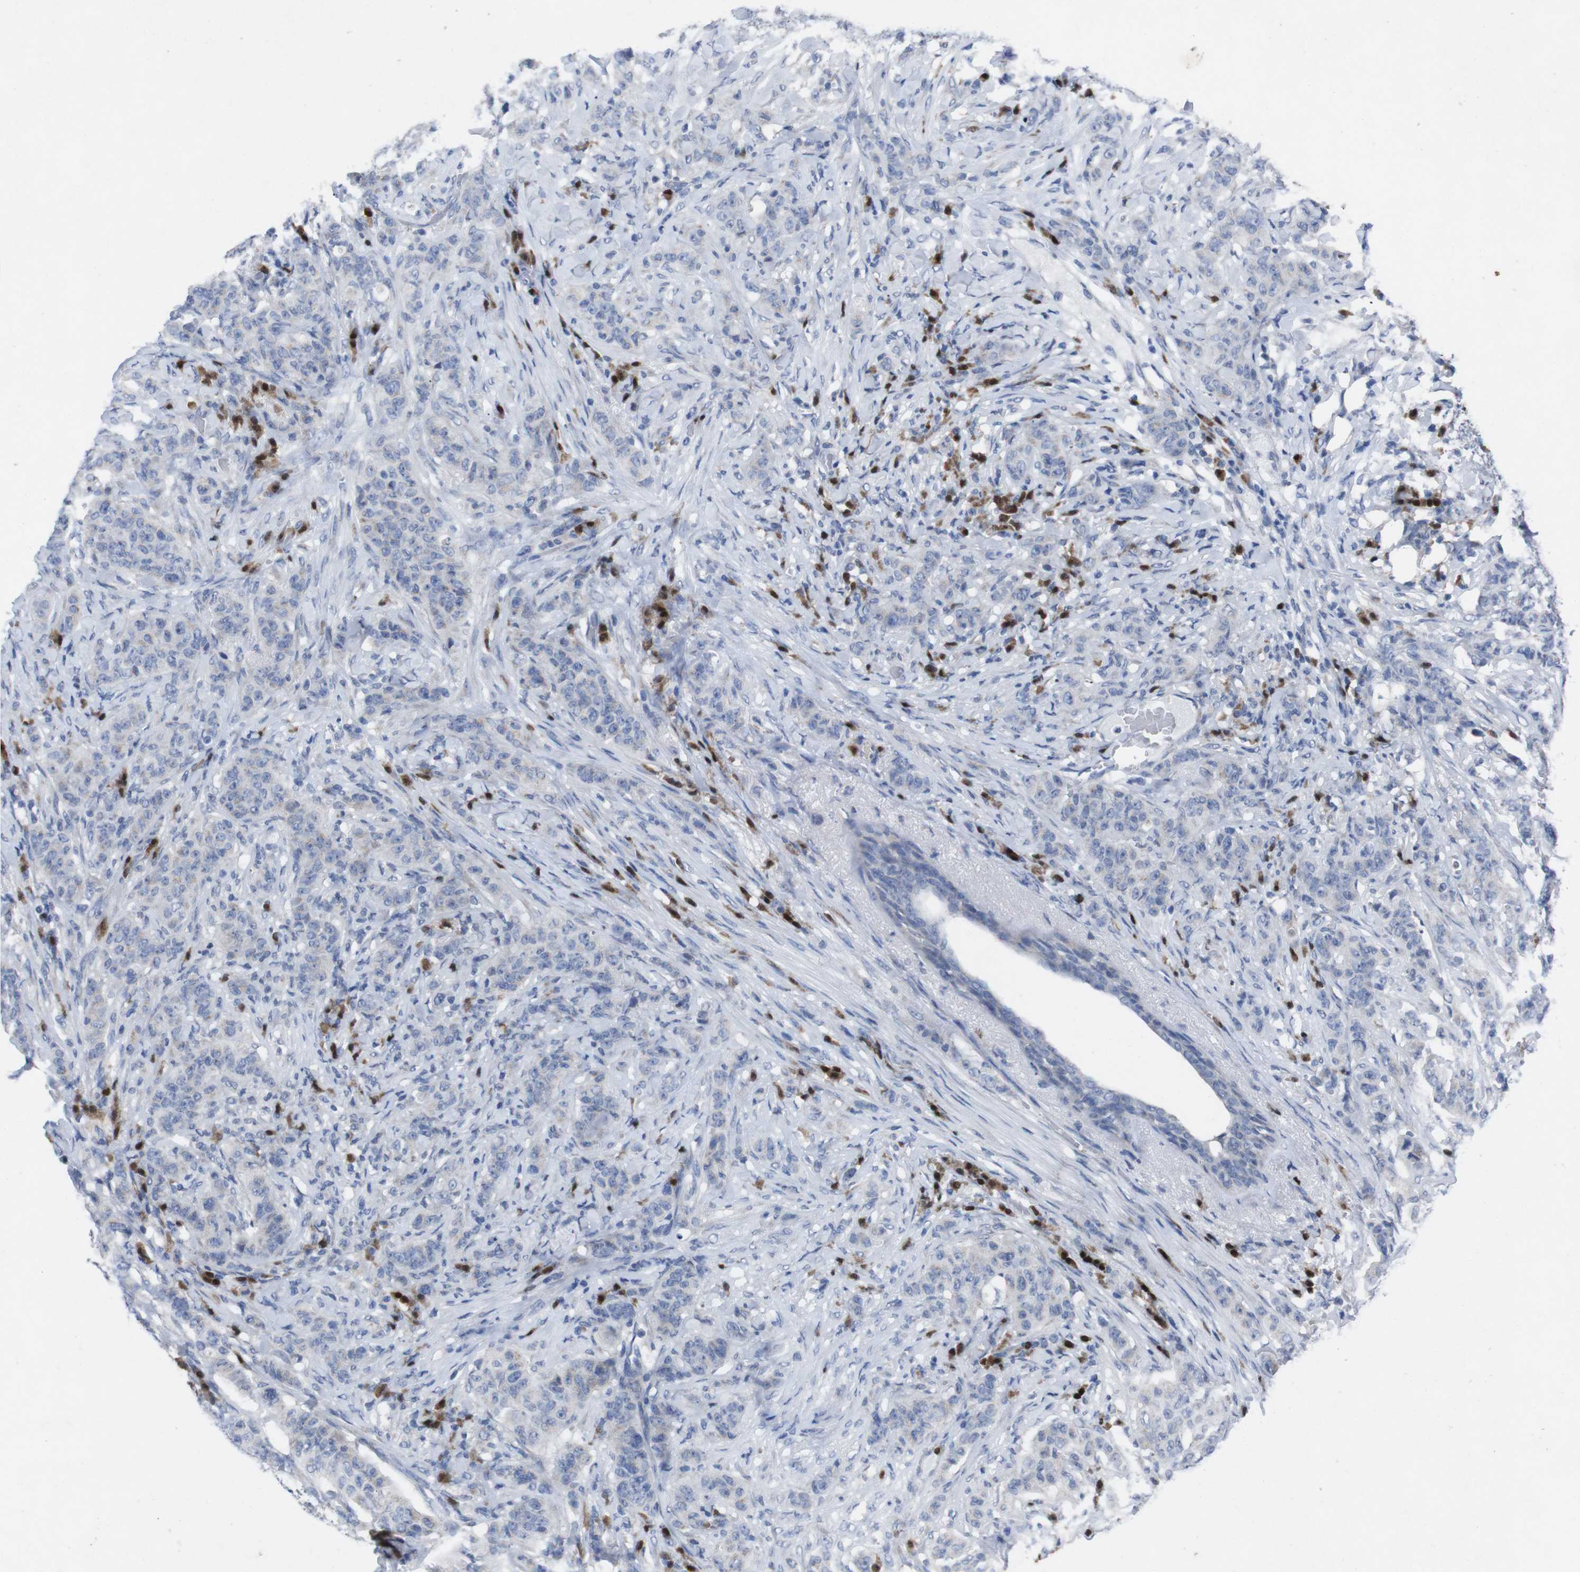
{"staining": {"intensity": "negative", "quantity": "none", "location": "none"}, "tissue": "breast cancer", "cell_type": "Tumor cells", "image_type": "cancer", "snomed": [{"axis": "morphology", "description": "Normal tissue, NOS"}, {"axis": "morphology", "description": "Duct carcinoma"}, {"axis": "topography", "description": "Breast"}], "caption": "Immunohistochemistry (IHC) of breast cancer shows no positivity in tumor cells.", "gene": "IRF4", "patient": {"sex": "female", "age": 40}}